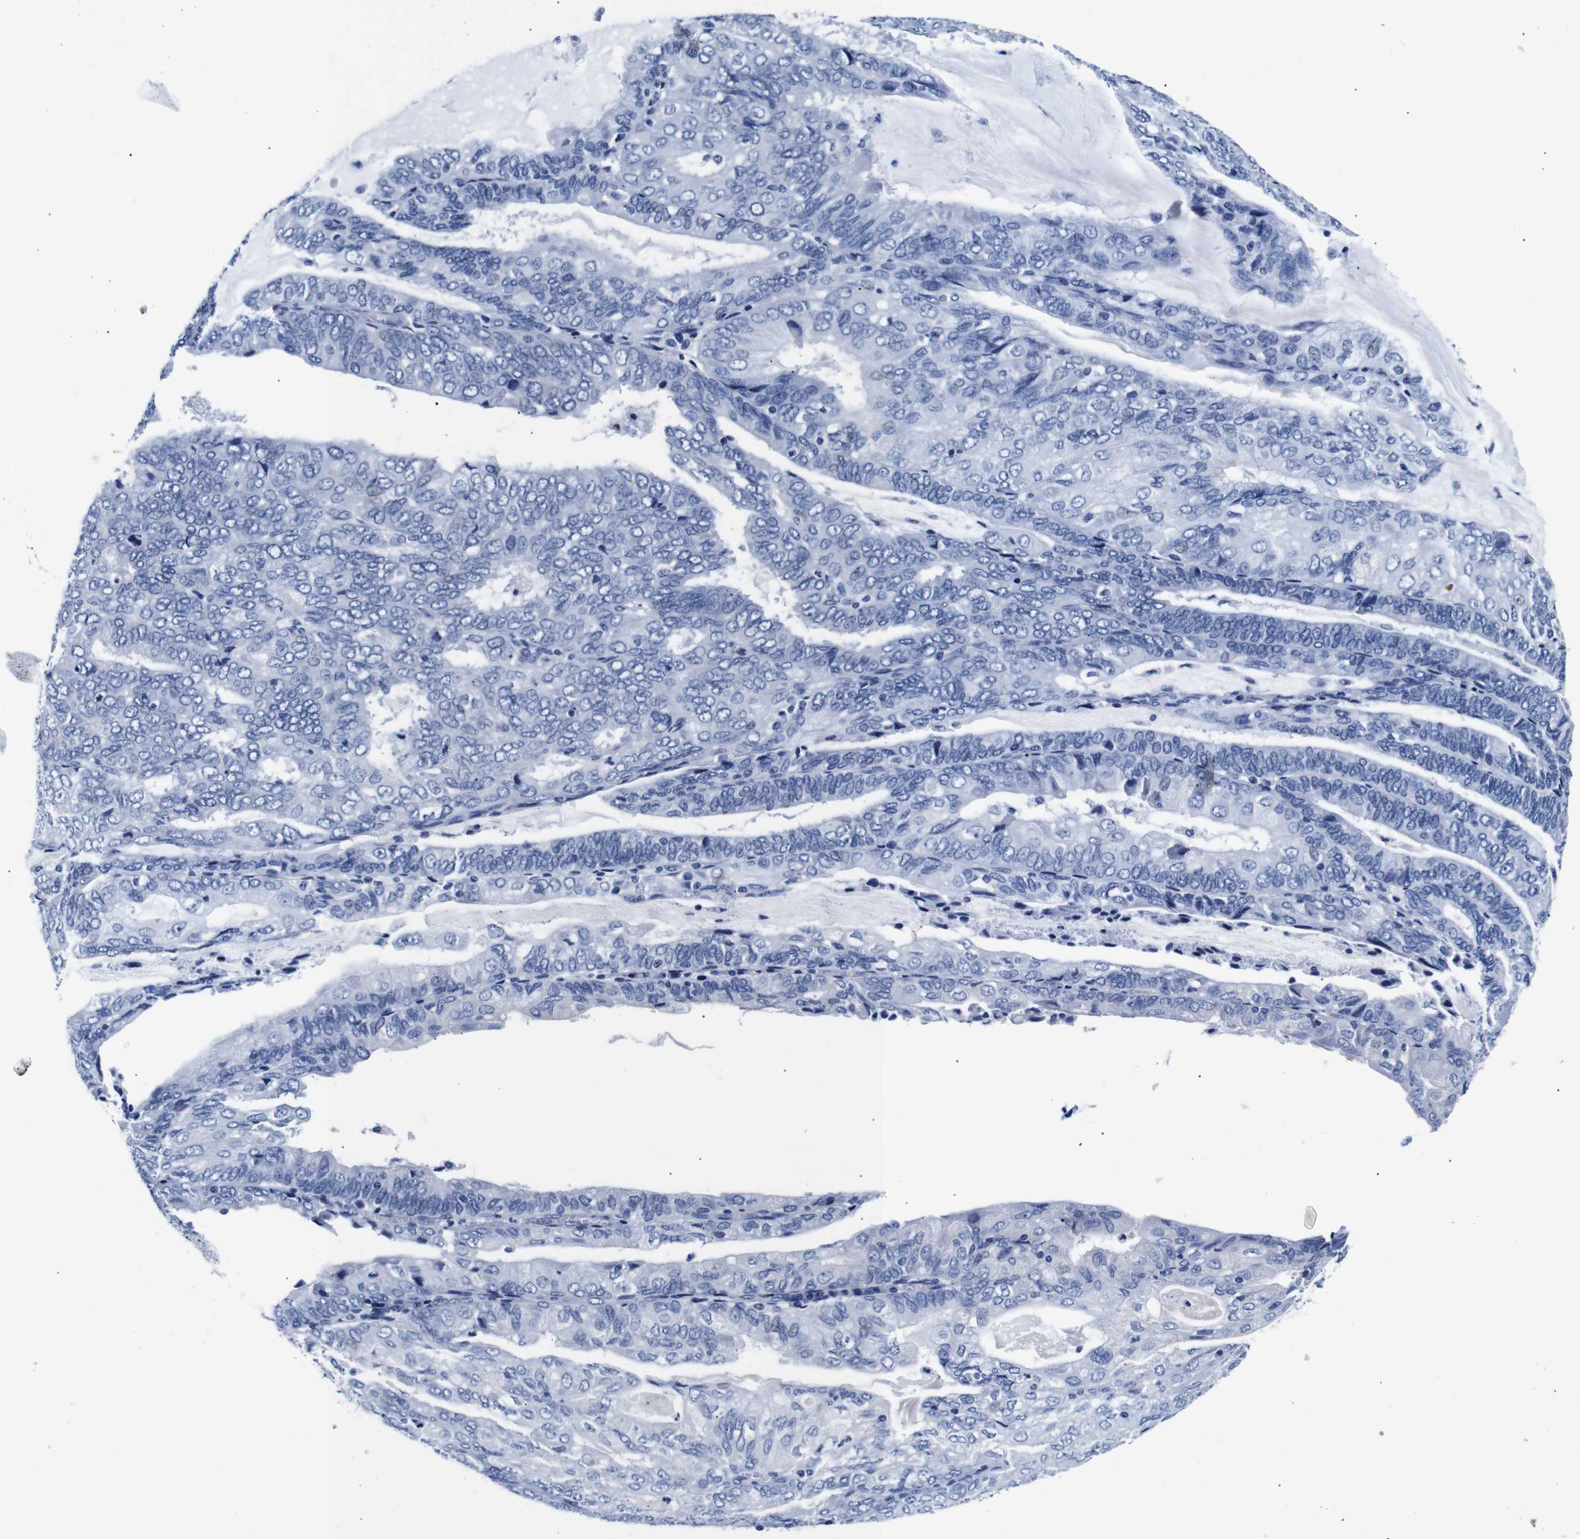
{"staining": {"intensity": "negative", "quantity": "none", "location": "none"}, "tissue": "endometrial cancer", "cell_type": "Tumor cells", "image_type": "cancer", "snomed": [{"axis": "morphology", "description": "Adenocarcinoma, NOS"}, {"axis": "topography", "description": "Endometrium"}], "caption": "Immunohistochemistry micrograph of human adenocarcinoma (endometrial) stained for a protein (brown), which exhibits no positivity in tumor cells. The staining was performed using DAB (3,3'-diaminobenzidine) to visualize the protein expression in brown, while the nuclei were stained in blue with hematoxylin (Magnification: 20x).", "gene": "GAP43", "patient": {"sex": "female", "age": 81}}